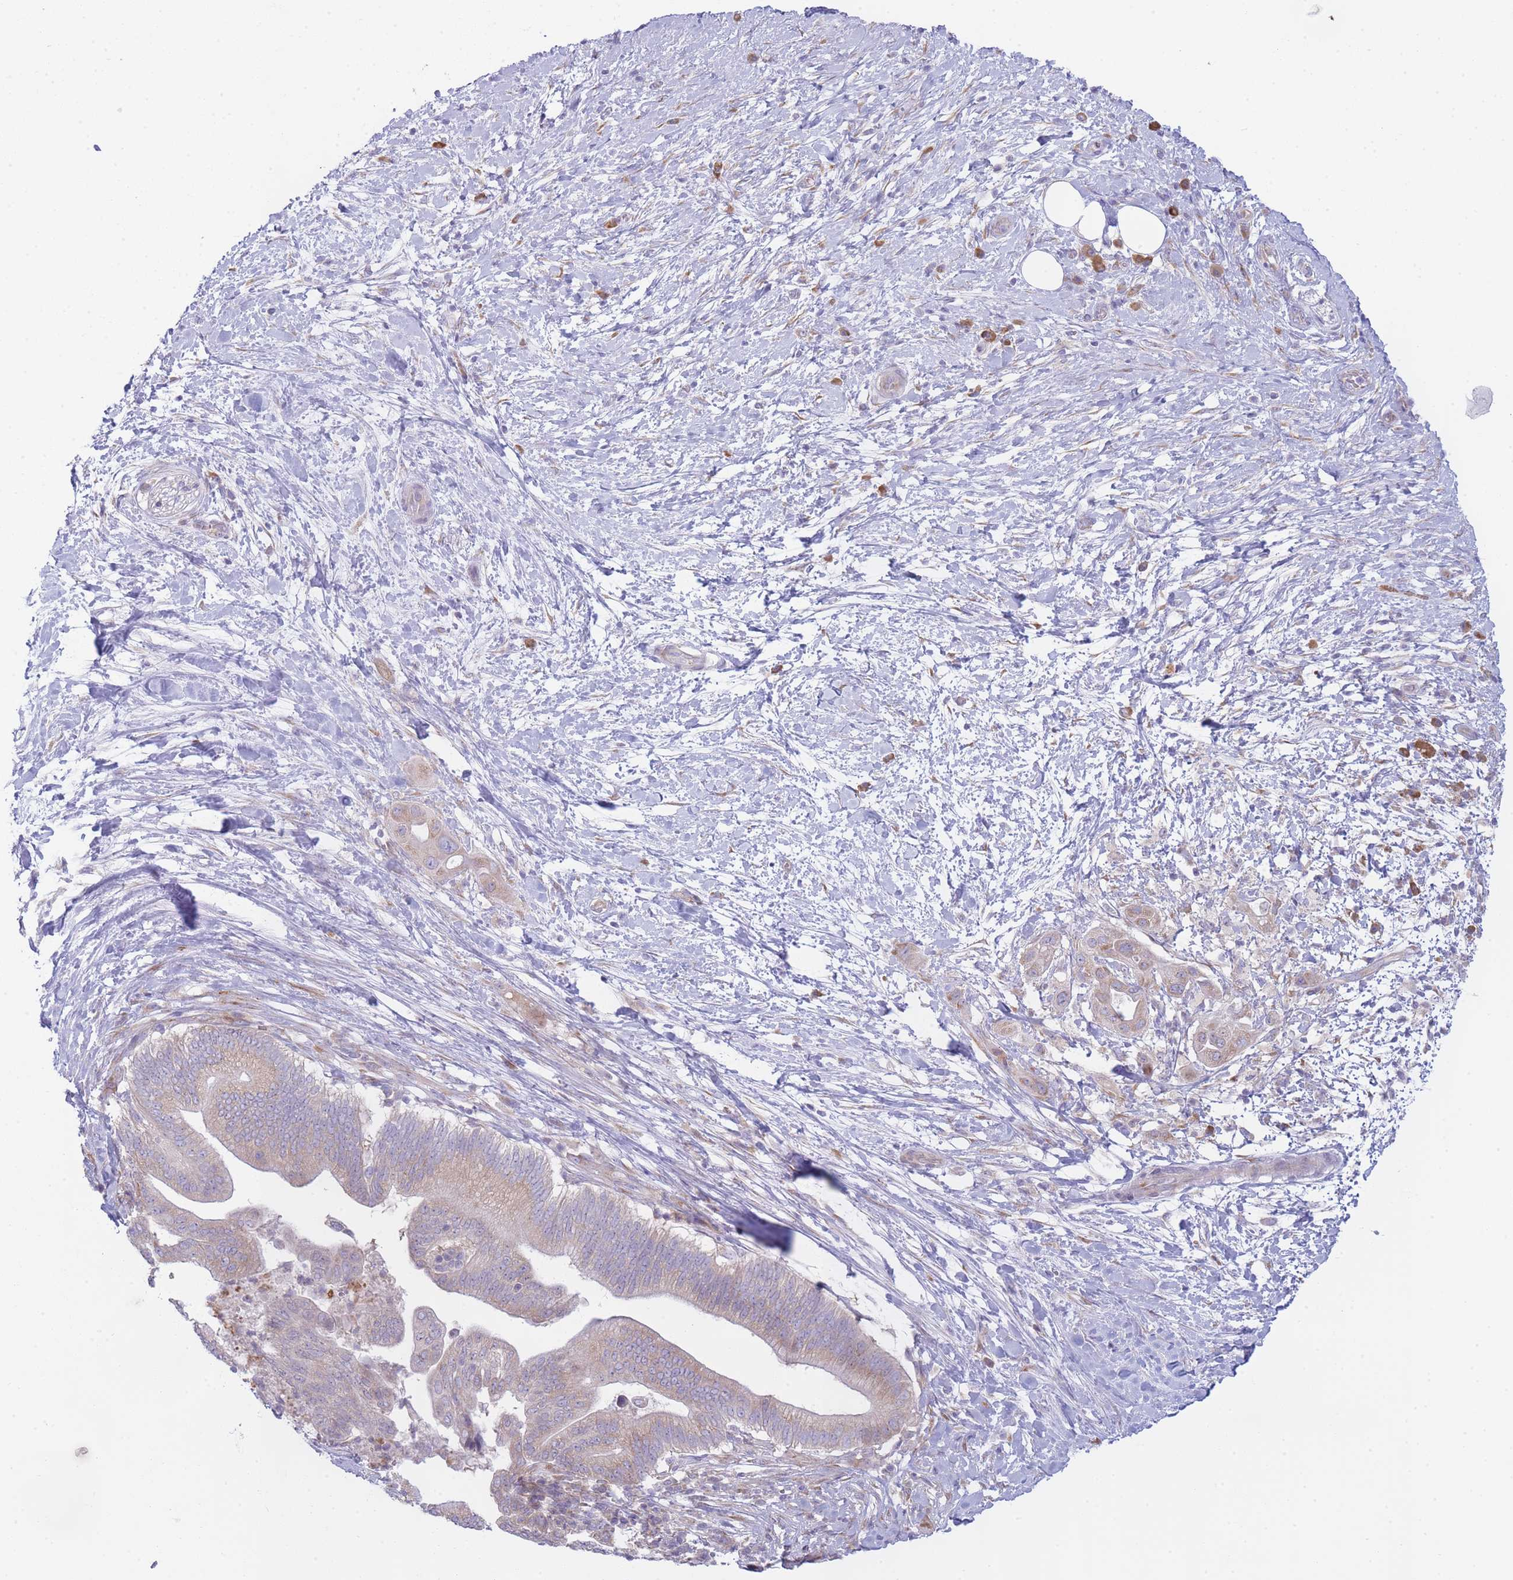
{"staining": {"intensity": "weak", "quantity": "25%-75%", "location": "cytoplasmic/membranous"}, "tissue": "pancreatic cancer", "cell_type": "Tumor cells", "image_type": "cancer", "snomed": [{"axis": "morphology", "description": "Adenocarcinoma, NOS"}, {"axis": "topography", "description": "Pancreas"}], "caption": "The immunohistochemical stain shows weak cytoplasmic/membranous expression in tumor cells of pancreatic adenocarcinoma tissue.", "gene": "OR5L2", "patient": {"sex": "male", "age": 68}}